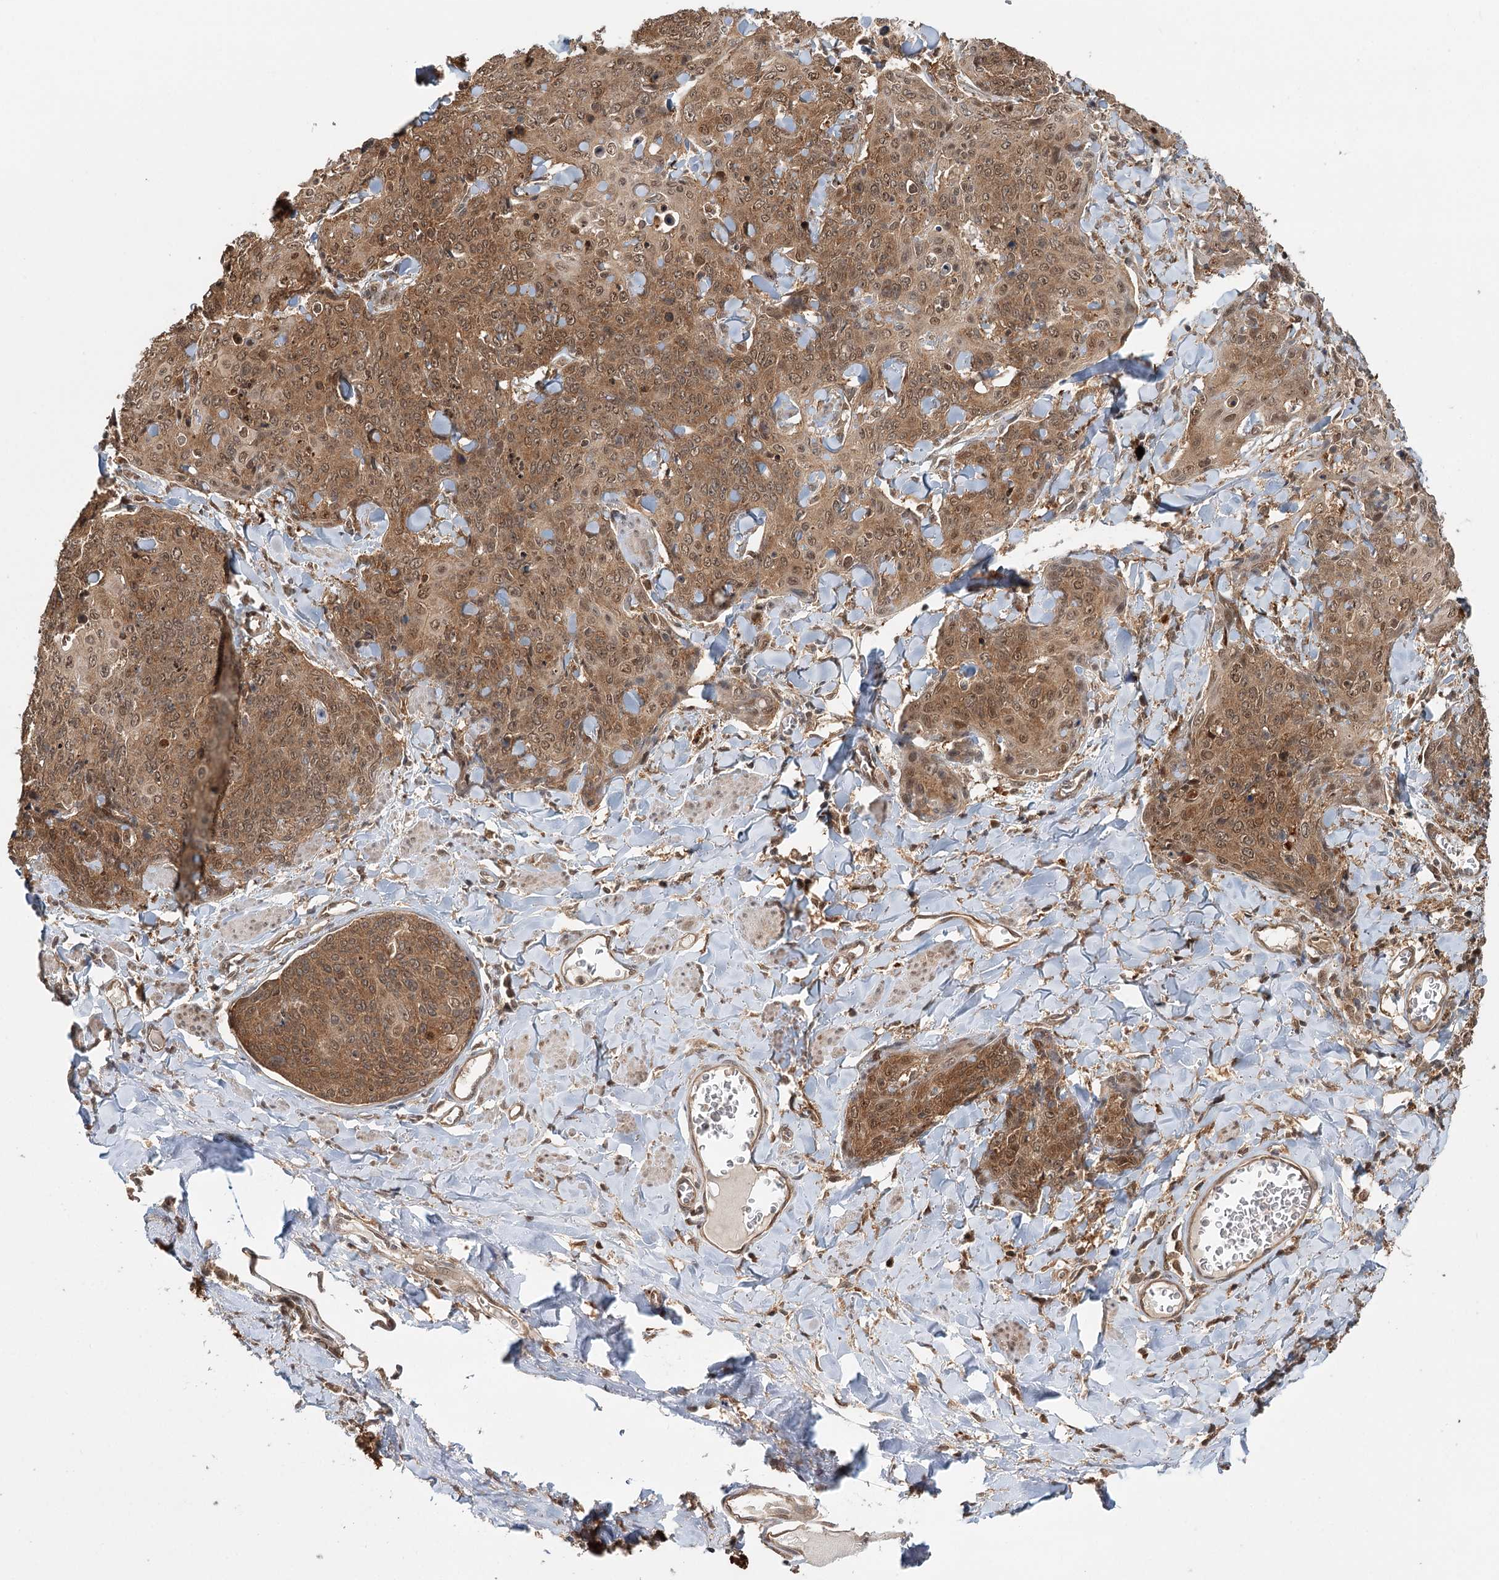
{"staining": {"intensity": "moderate", "quantity": ">75%", "location": "cytoplasmic/membranous,nuclear"}, "tissue": "skin cancer", "cell_type": "Tumor cells", "image_type": "cancer", "snomed": [{"axis": "morphology", "description": "Squamous cell carcinoma, NOS"}, {"axis": "topography", "description": "Skin"}, {"axis": "topography", "description": "Vulva"}], "caption": "An image of human squamous cell carcinoma (skin) stained for a protein demonstrates moderate cytoplasmic/membranous and nuclear brown staining in tumor cells.", "gene": "N6AMT1", "patient": {"sex": "female", "age": 85}}